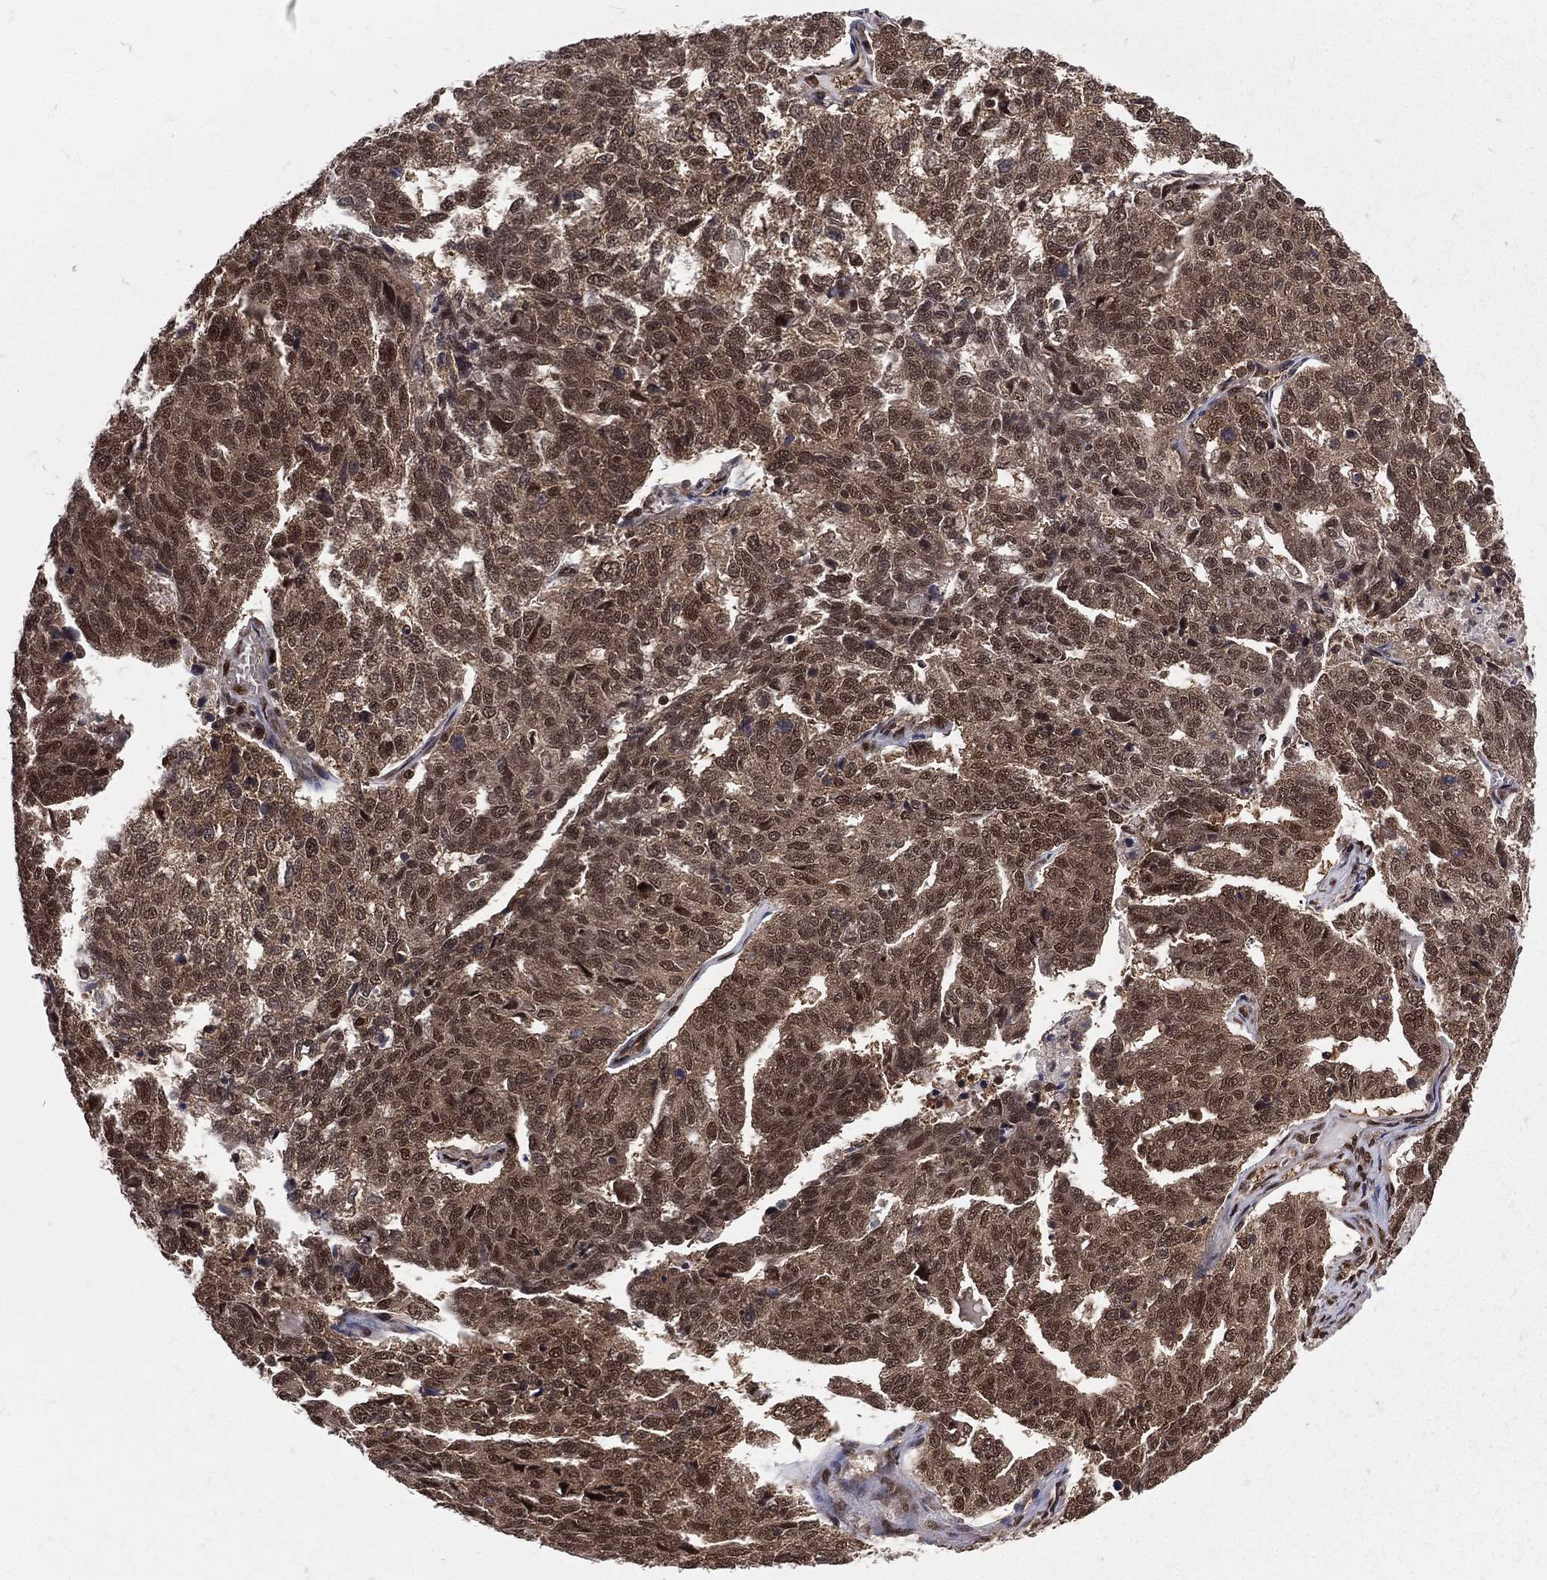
{"staining": {"intensity": "moderate", "quantity": ">75%", "location": "nuclear"}, "tissue": "ovarian cancer", "cell_type": "Tumor cells", "image_type": "cancer", "snomed": [{"axis": "morphology", "description": "Cystadenocarcinoma, serous, NOS"}, {"axis": "topography", "description": "Ovary"}], "caption": "A medium amount of moderate nuclear positivity is appreciated in about >75% of tumor cells in serous cystadenocarcinoma (ovarian) tissue.", "gene": "COPS4", "patient": {"sex": "female", "age": 71}}